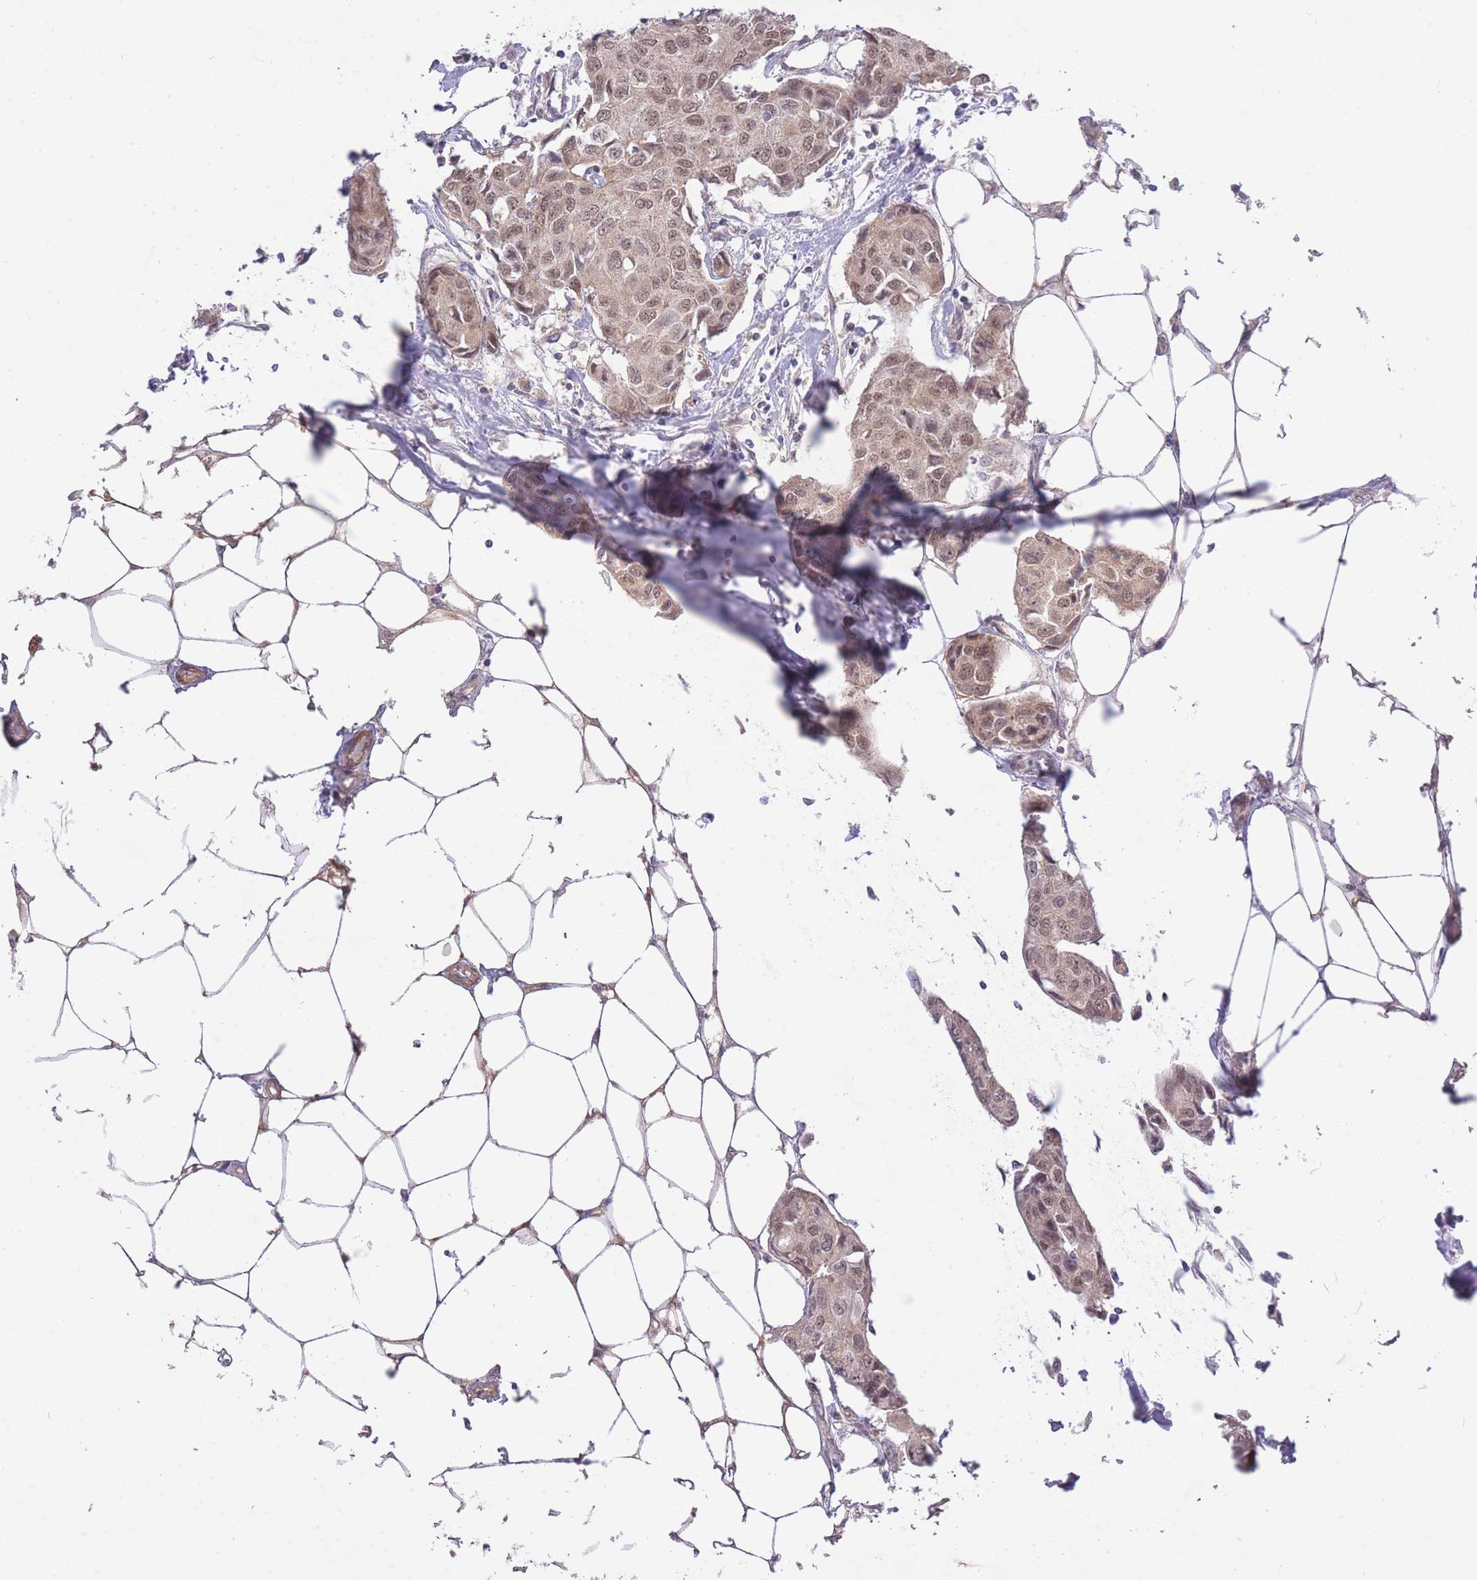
{"staining": {"intensity": "moderate", "quantity": ">75%", "location": "nuclear"}, "tissue": "breast cancer", "cell_type": "Tumor cells", "image_type": "cancer", "snomed": [{"axis": "morphology", "description": "Duct carcinoma"}, {"axis": "topography", "description": "Breast"}, {"axis": "topography", "description": "Lymph node"}], "caption": "A brown stain highlights moderate nuclear staining of a protein in human breast cancer (invasive ductal carcinoma) tumor cells.", "gene": "ELOA2", "patient": {"sex": "female", "age": 80}}